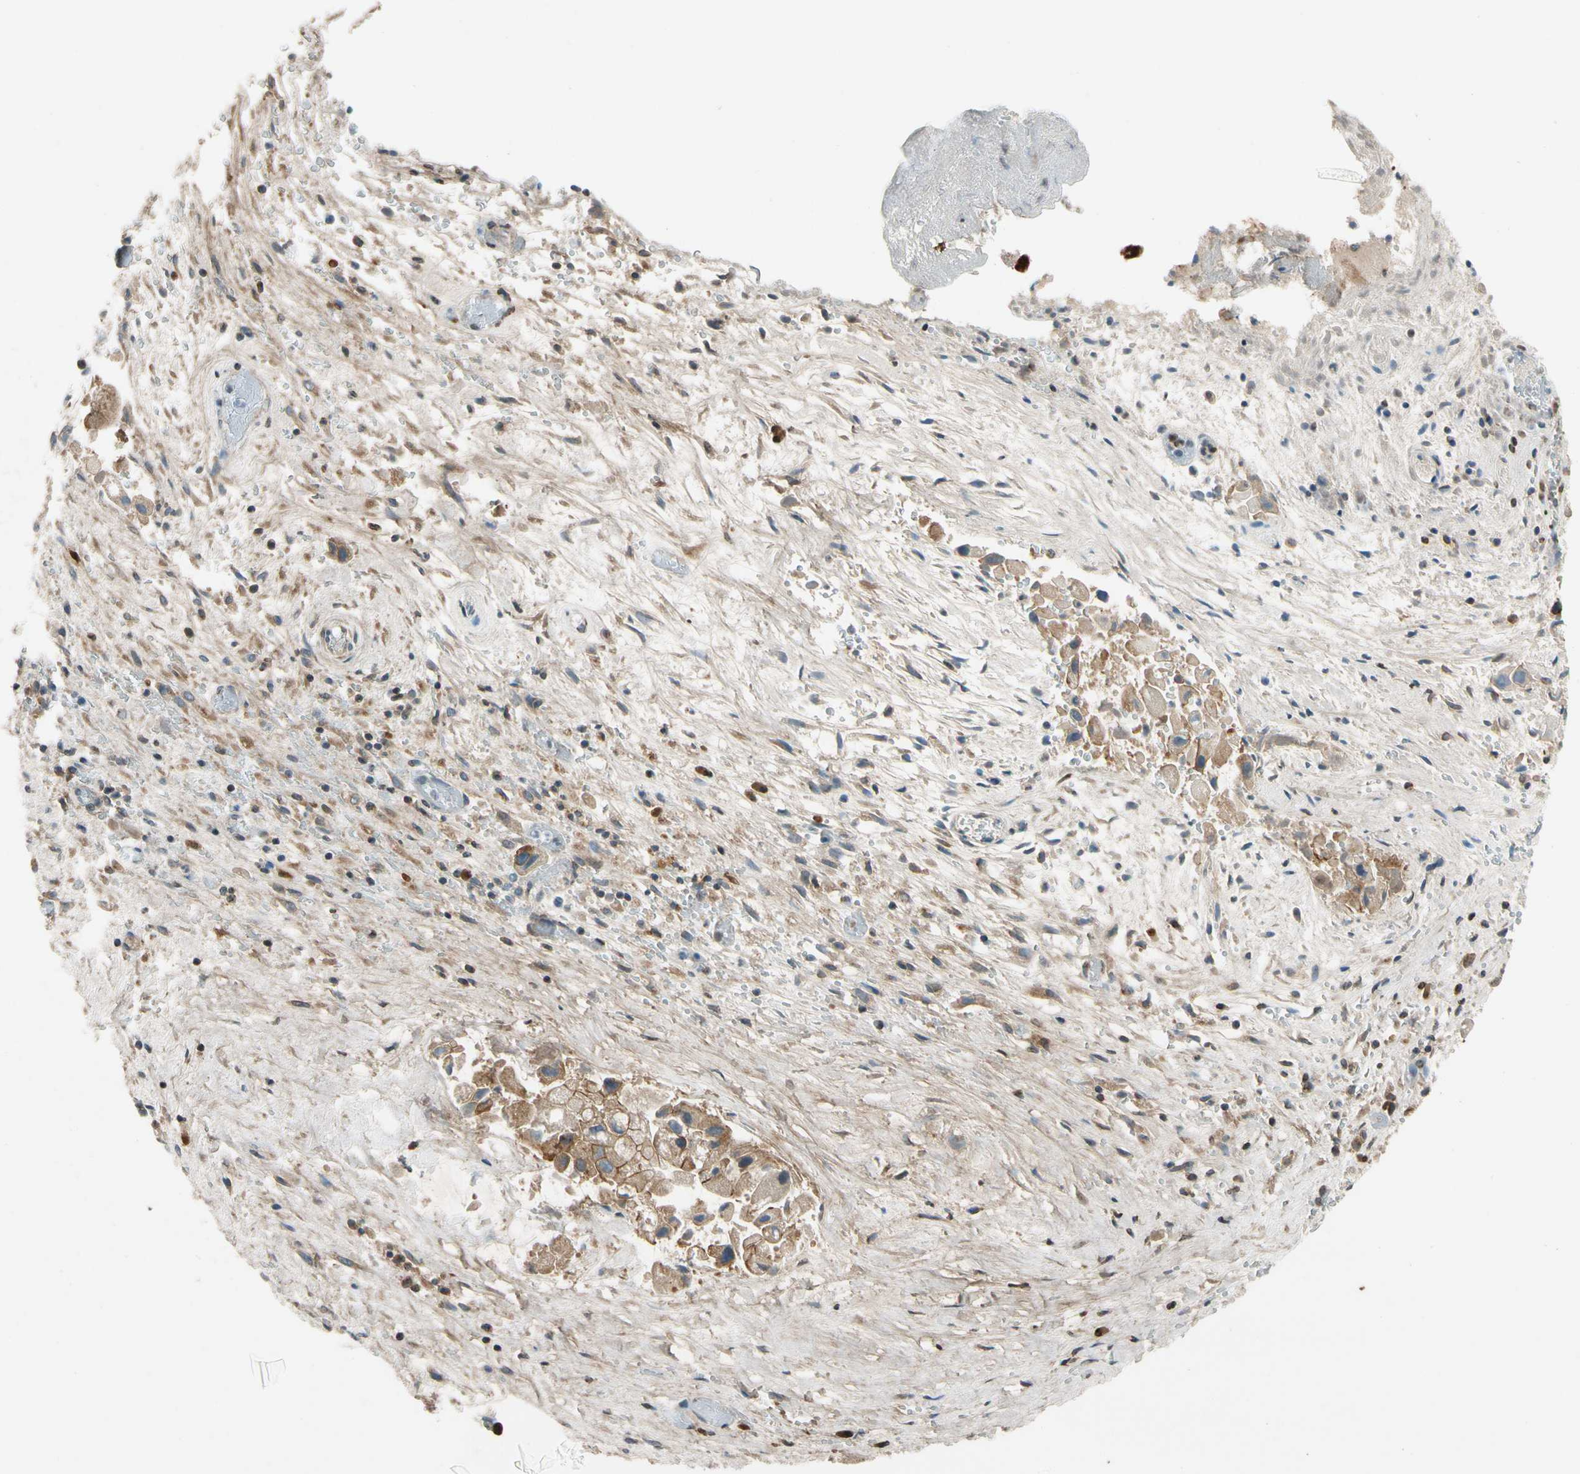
{"staining": {"intensity": "moderate", "quantity": ">75%", "location": "cytoplasmic/membranous"}, "tissue": "liver cancer", "cell_type": "Tumor cells", "image_type": "cancer", "snomed": [{"axis": "morphology", "description": "Normal tissue, NOS"}, {"axis": "morphology", "description": "Cholangiocarcinoma"}, {"axis": "topography", "description": "Liver"}, {"axis": "topography", "description": "Peripheral nerve tissue"}], "caption": "A brown stain labels moderate cytoplasmic/membranous positivity of a protein in liver cancer (cholangiocarcinoma) tumor cells. (Stains: DAB in brown, nuclei in blue, Microscopy: brightfield microscopy at high magnification).", "gene": "MST1R", "patient": {"sex": "male", "age": 50}}